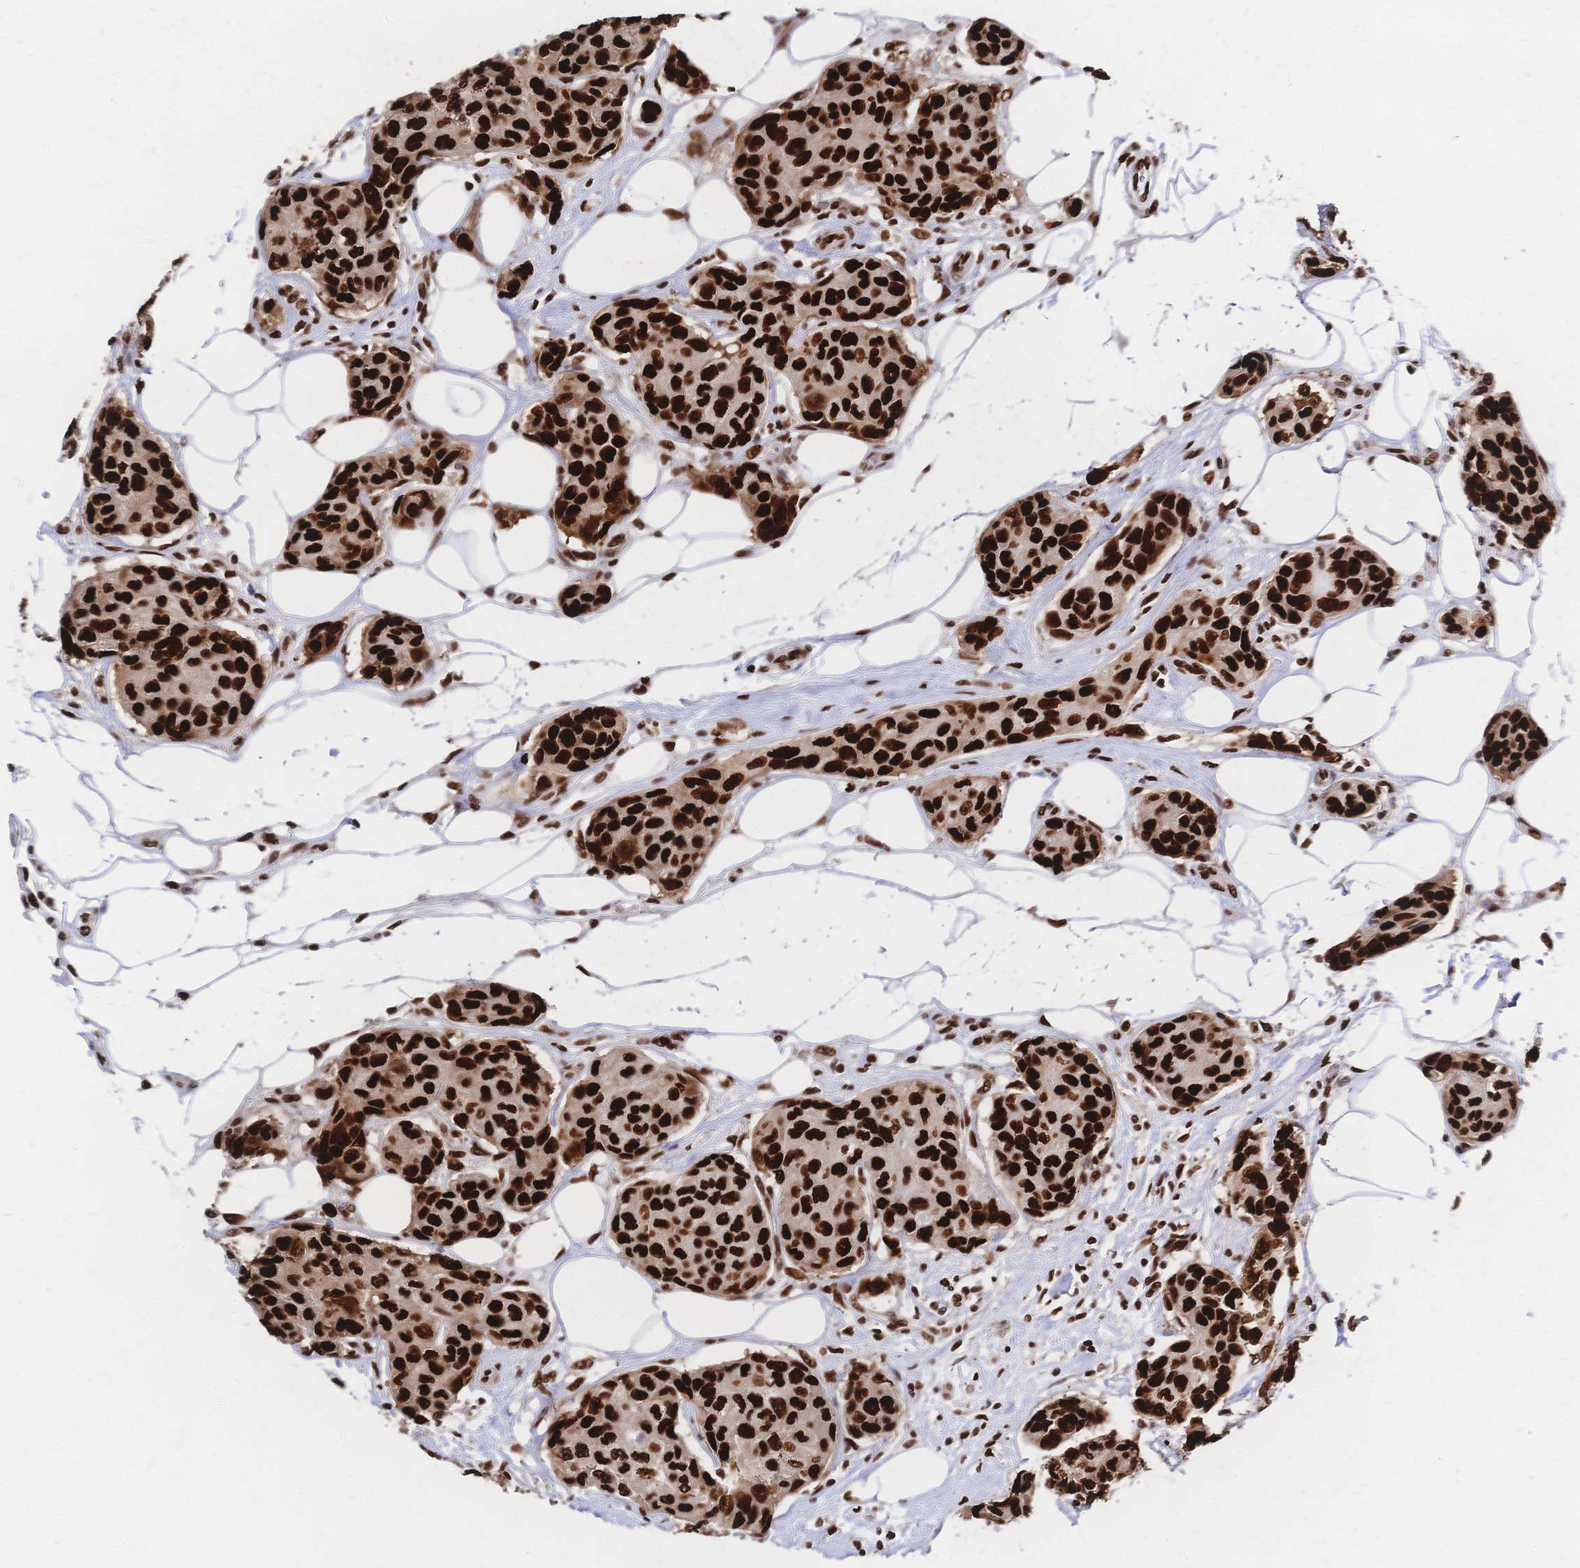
{"staining": {"intensity": "strong", "quantity": ">75%", "location": "nuclear"}, "tissue": "breast cancer", "cell_type": "Tumor cells", "image_type": "cancer", "snomed": [{"axis": "morphology", "description": "Duct carcinoma"}, {"axis": "topography", "description": "Breast"}, {"axis": "topography", "description": "Lymph node"}], "caption": "Protein staining demonstrates strong nuclear positivity in approximately >75% of tumor cells in breast cancer.", "gene": "HDGF", "patient": {"sex": "female", "age": 80}}